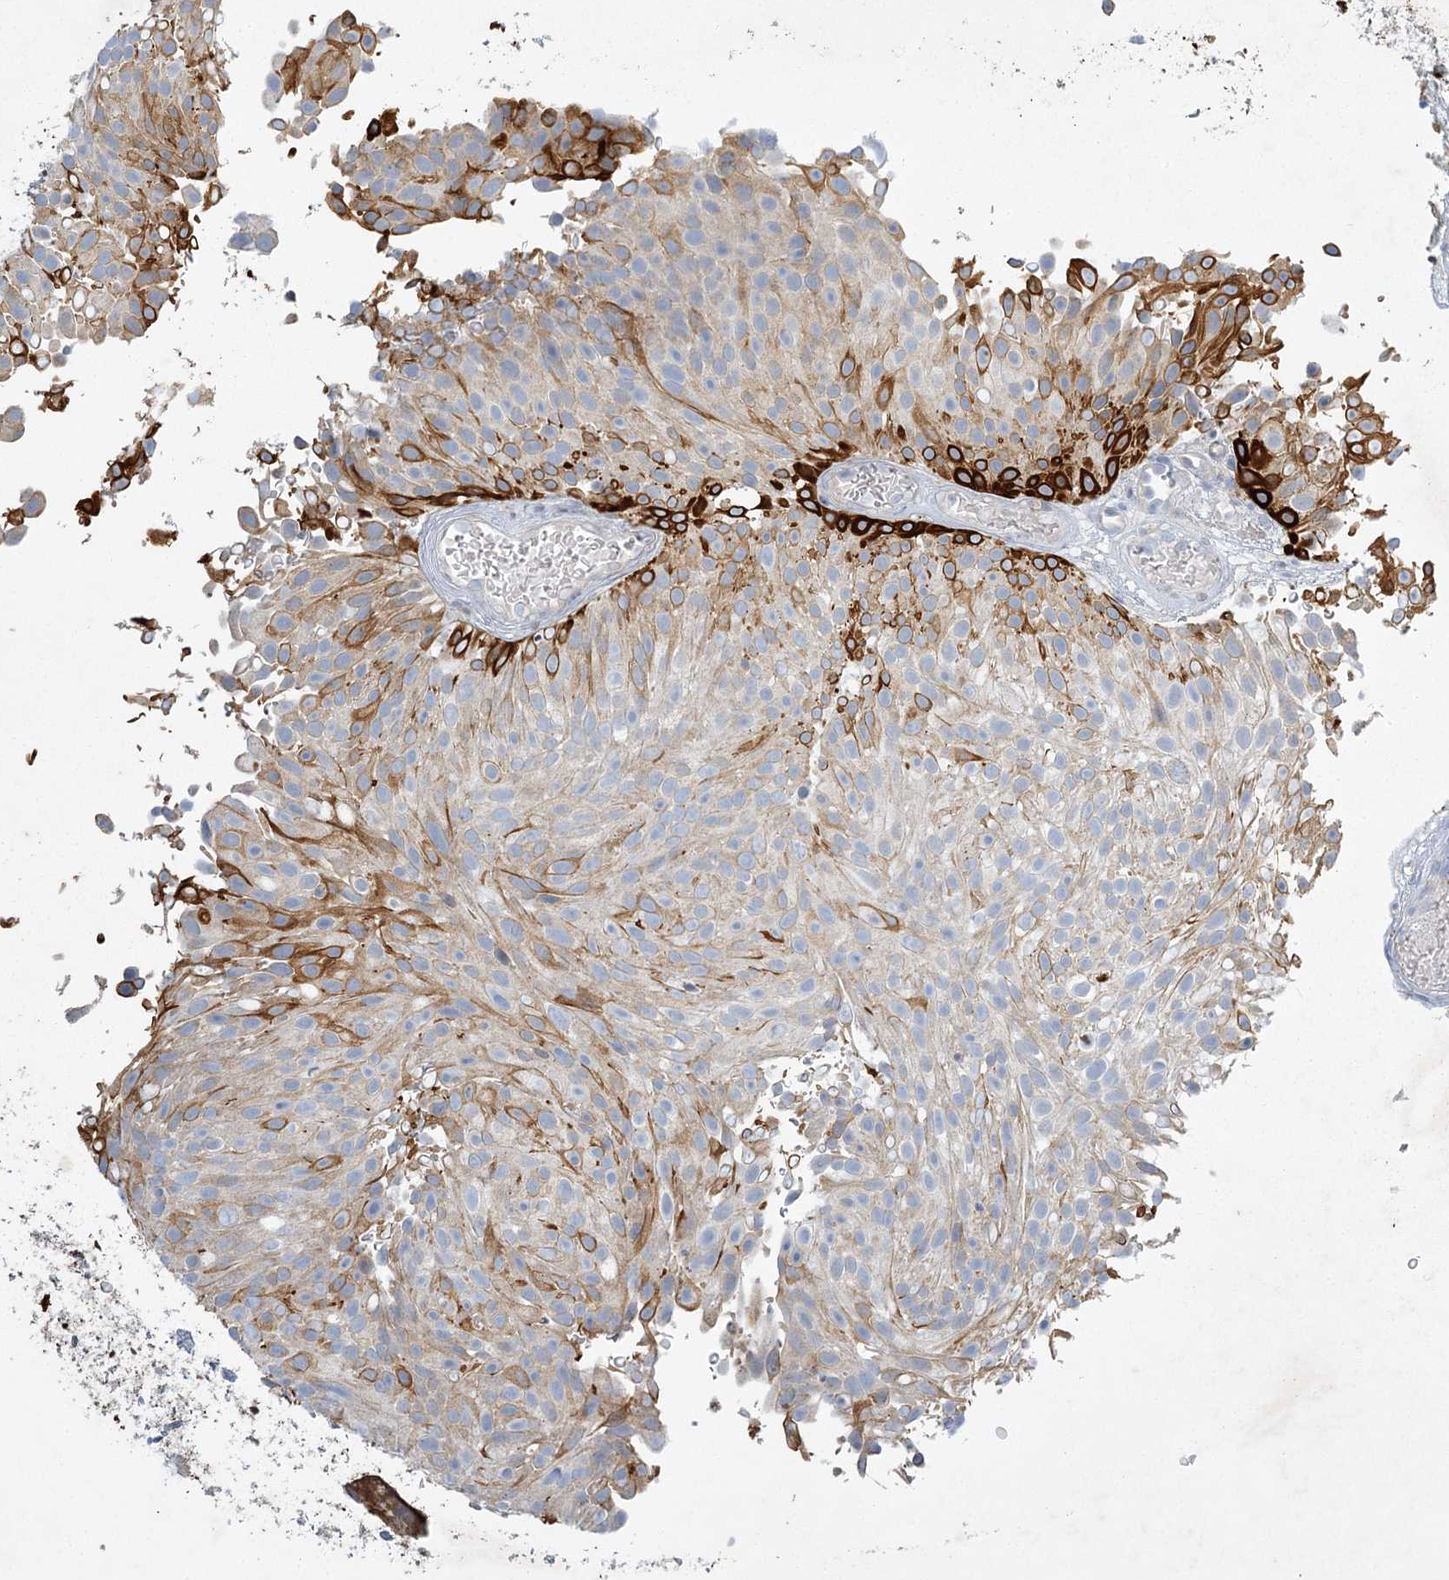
{"staining": {"intensity": "strong", "quantity": "<25%", "location": "cytoplasmic/membranous"}, "tissue": "urothelial cancer", "cell_type": "Tumor cells", "image_type": "cancer", "snomed": [{"axis": "morphology", "description": "Urothelial carcinoma, Low grade"}, {"axis": "topography", "description": "Urinary bladder"}], "caption": "A high-resolution micrograph shows immunohistochemistry (IHC) staining of urothelial cancer, which reveals strong cytoplasmic/membranous positivity in about <25% of tumor cells. Immunohistochemistry stains the protein in brown and the nuclei are stained blue.", "gene": "ABITRAM", "patient": {"sex": "male", "age": 78}}